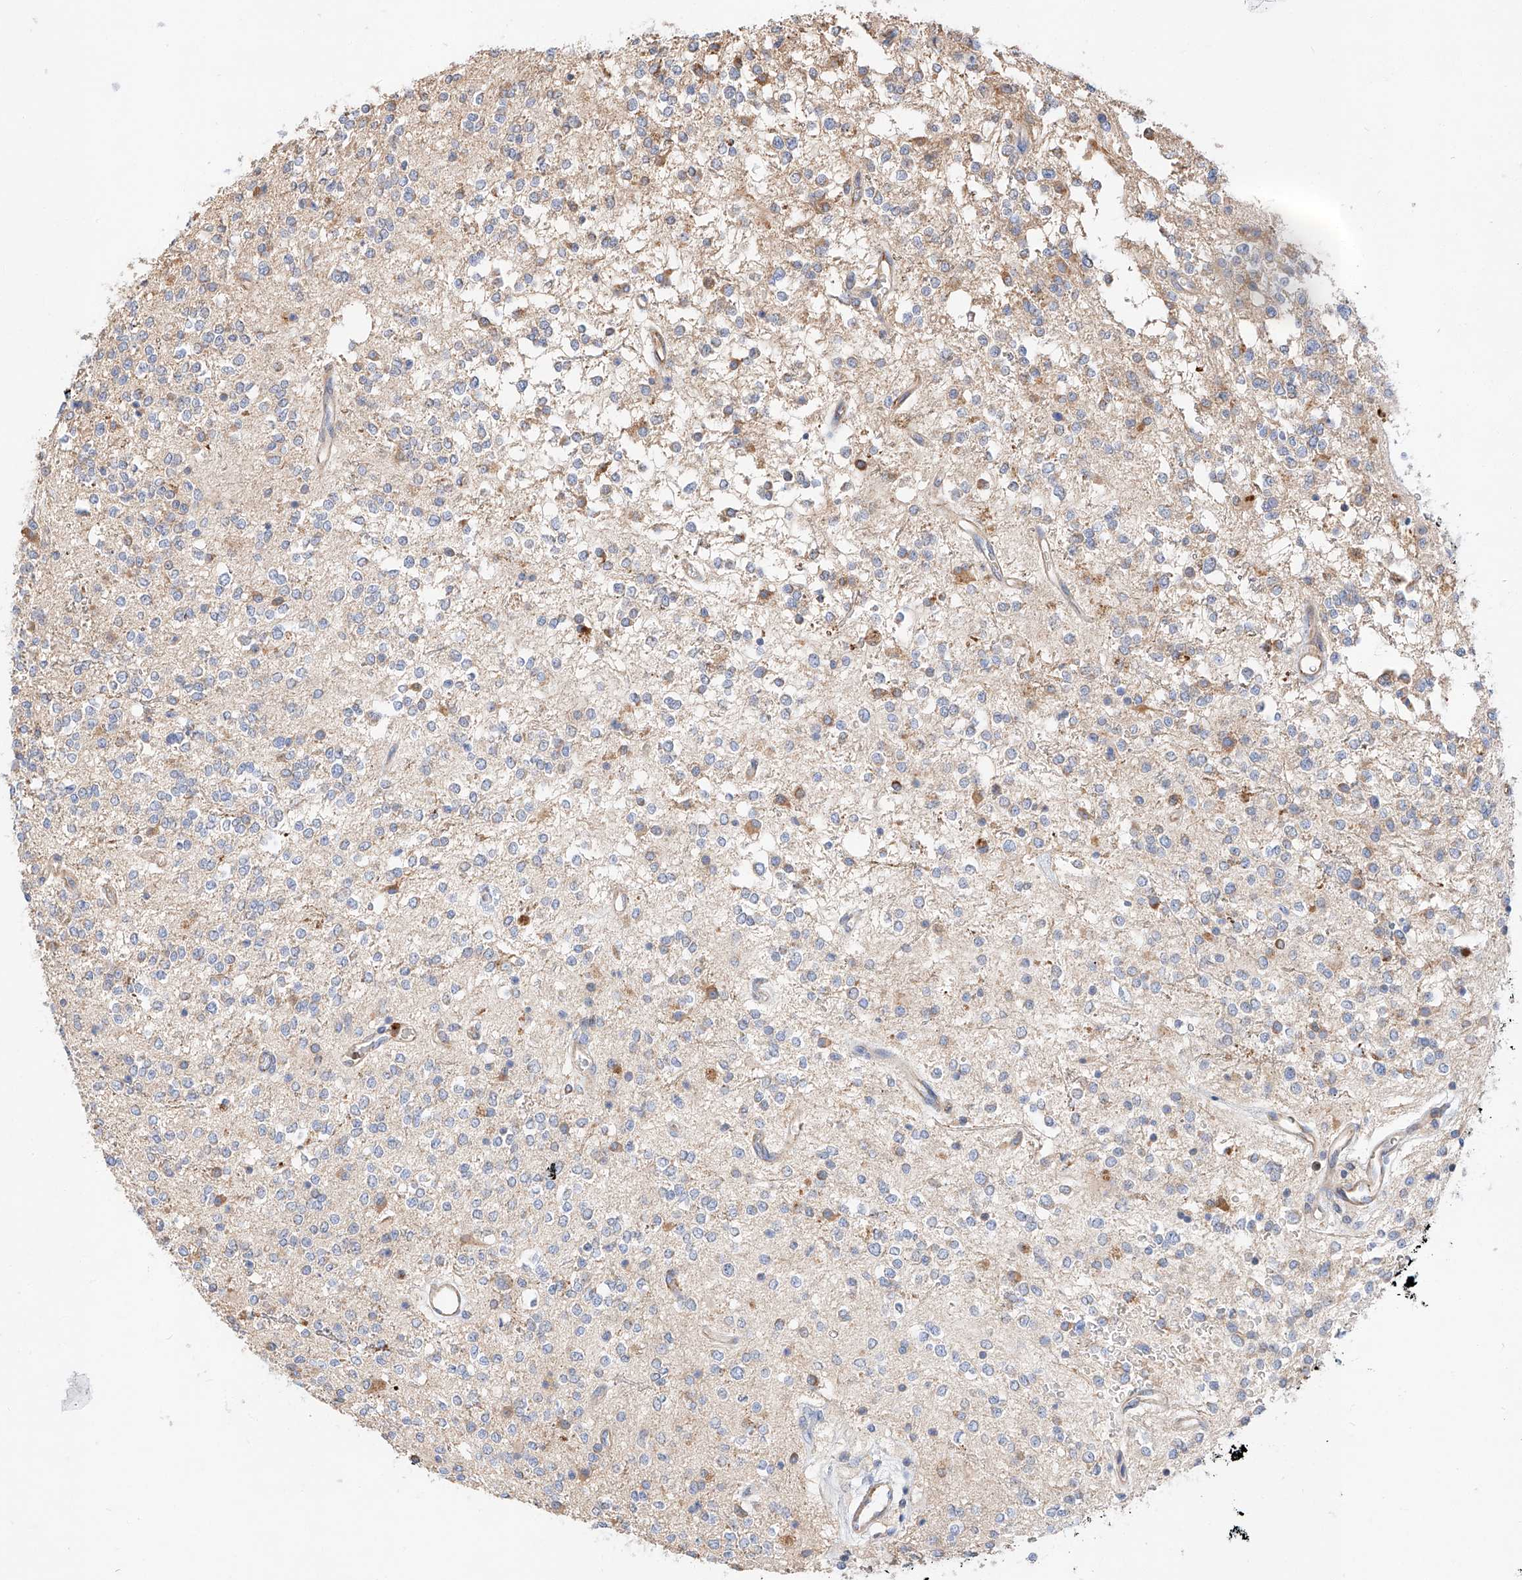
{"staining": {"intensity": "weak", "quantity": "<25%", "location": "cytoplasmic/membranous"}, "tissue": "glioma", "cell_type": "Tumor cells", "image_type": "cancer", "snomed": [{"axis": "morphology", "description": "Glioma, malignant, High grade"}, {"axis": "topography", "description": "Brain"}], "caption": "Glioma was stained to show a protein in brown. There is no significant staining in tumor cells.", "gene": "GLMN", "patient": {"sex": "male", "age": 34}}